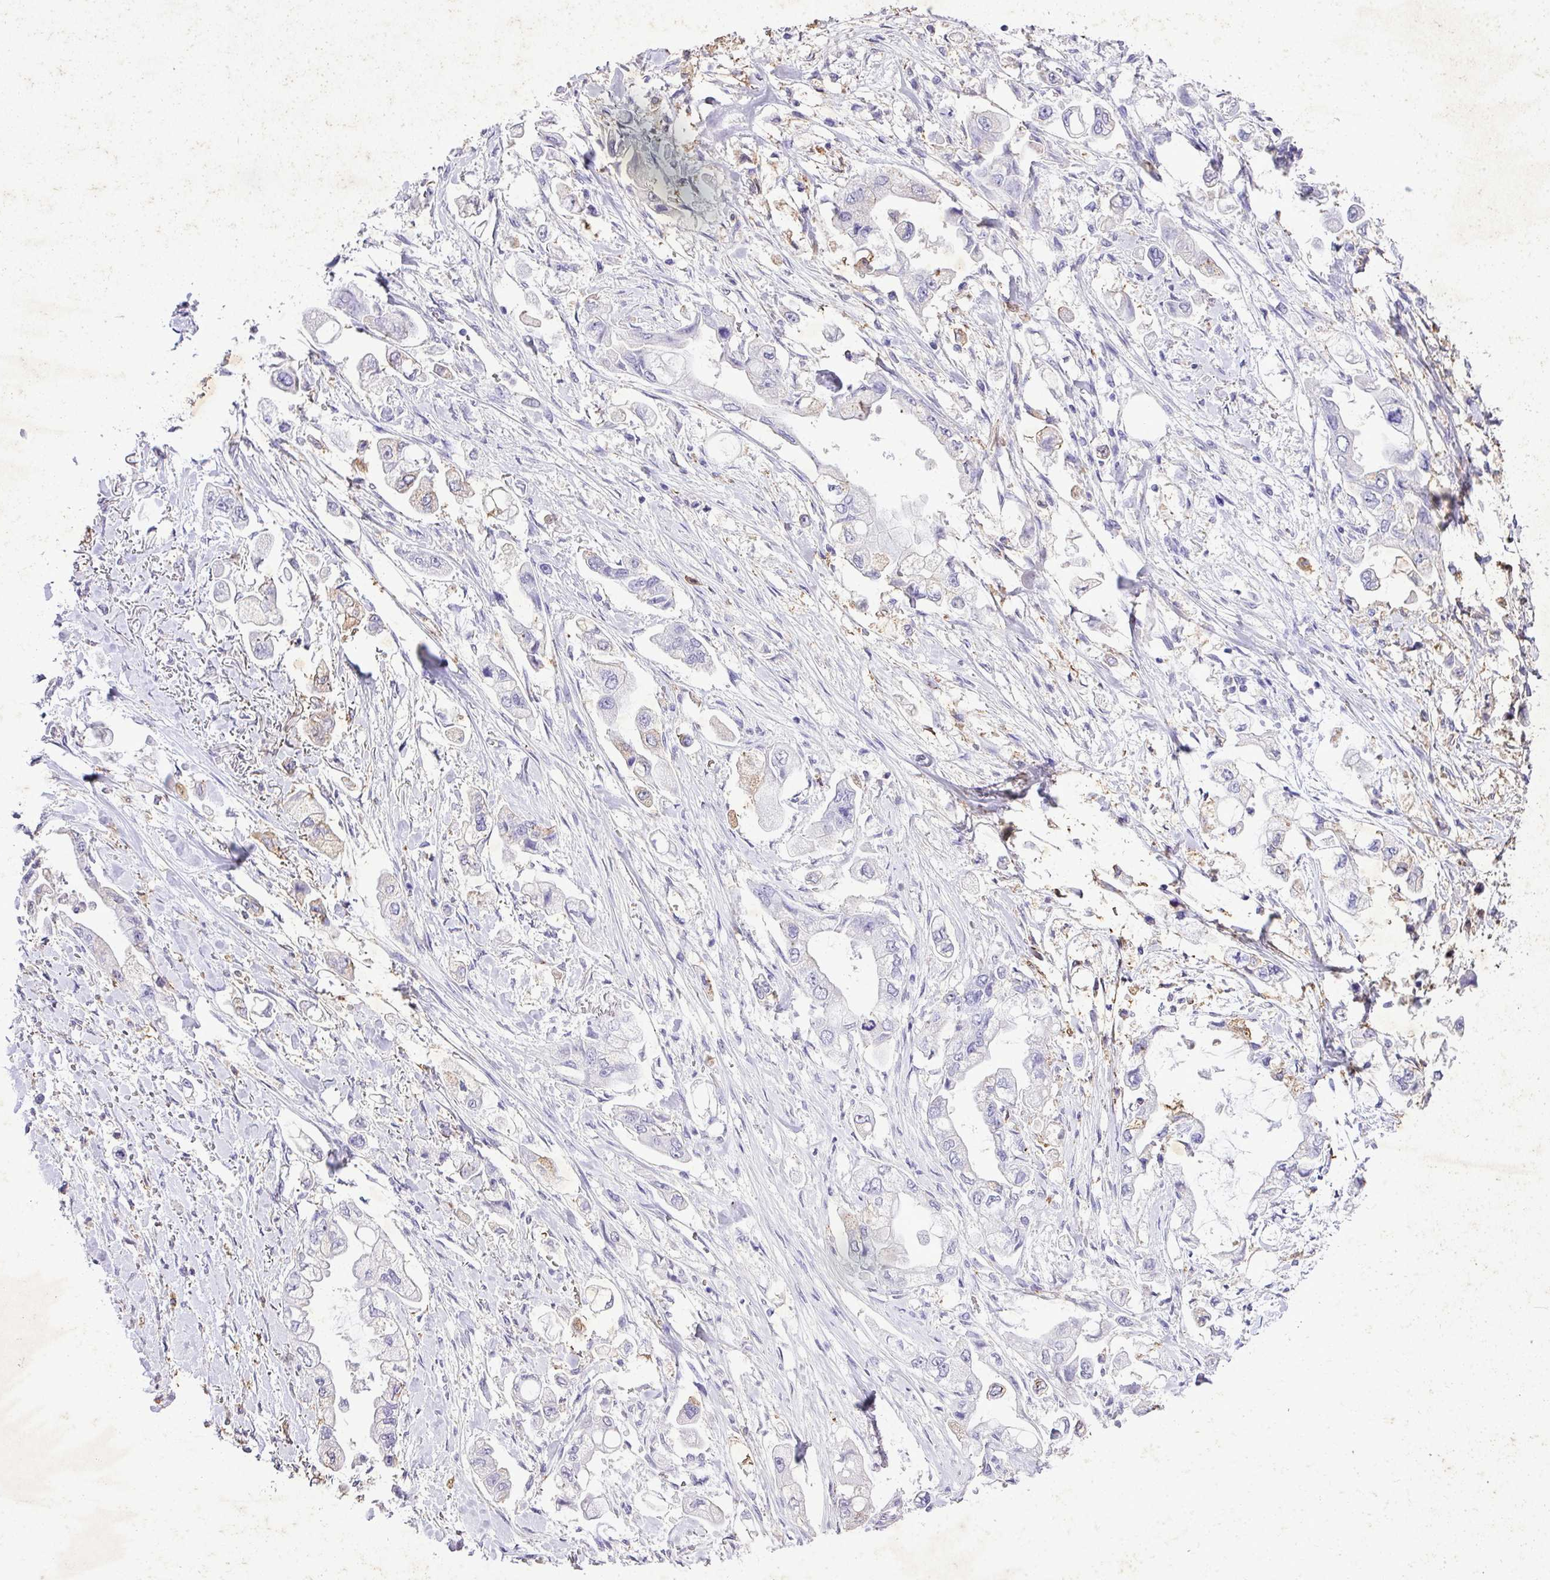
{"staining": {"intensity": "moderate", "quantity": "<25%", "location": "cytoplasmic/membranous"}, "tissue": "stomach cancer", "cell_type": "Tumor cells", "image_type": "cancer", "snomed": [{"axis": "morphology", "description": "Adenocarcinoma, NOS"}, {"axis": "topography", "description": "Stomach"}], "caption": "A high-resolution photomicrograph shows IHC staining of stomach adenocarcinoma, which exhibits moderate cytoplasmic/membranous positivity in about <25% of tumor cells.", "gene": "KCNJ11", "patient": {"sex": "male", "age": 62}}